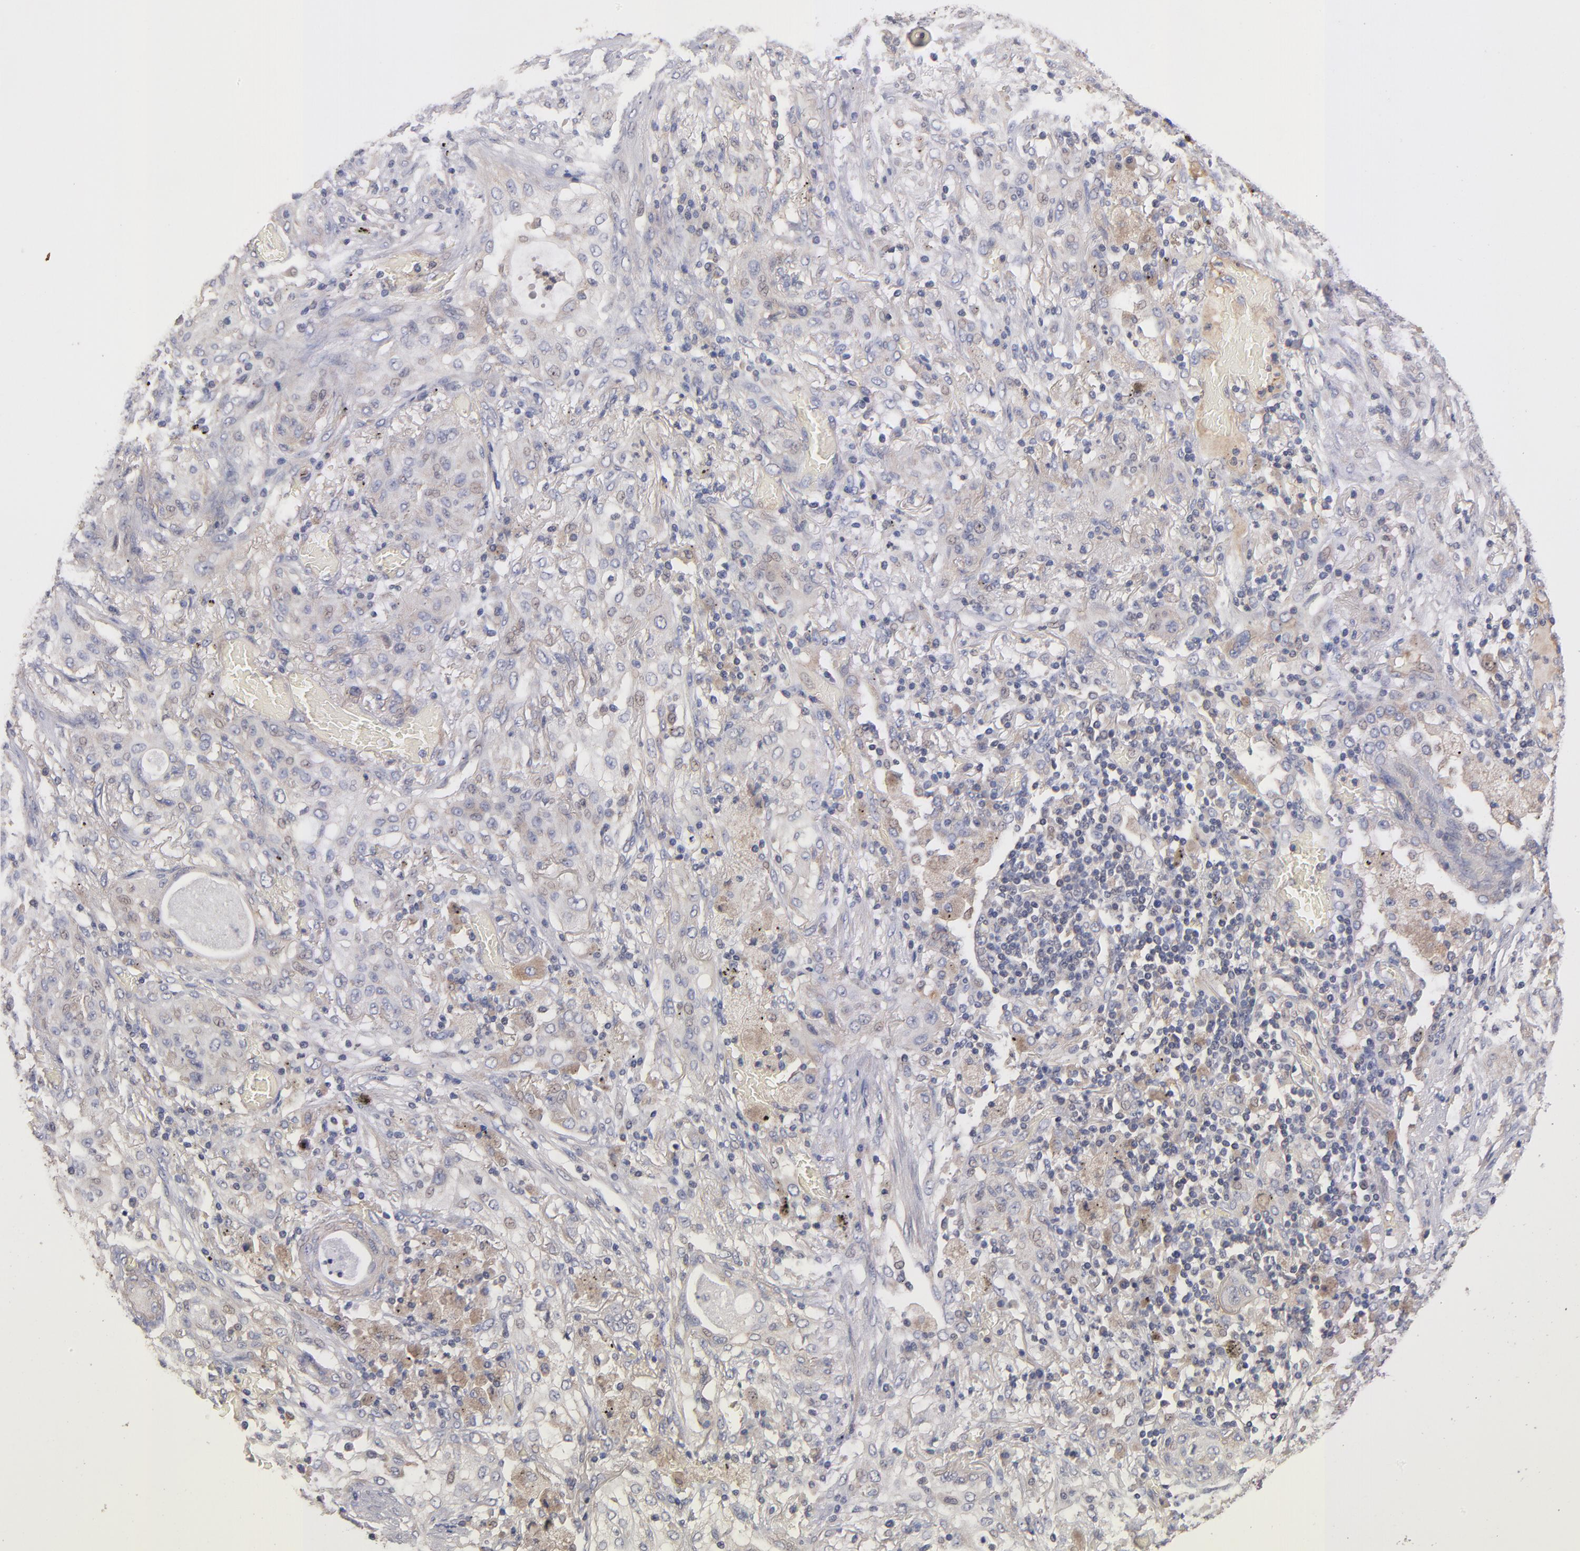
{"staining": {"intensity": "weak", "quantity": "25%-75%", "location": "cytoplasmic/membranous"}, "tissue": "lung cancer", "cell_type": "Tumor cells", "image_type": "cancer", "snomed": [{"axis": "morphology", "description": "Squamous cell carcinoma, NOS"}, {"axis": "topography", "description": "Lung"}], "caption": "Immunohistochemical staining of lung cancer displays weak cytoplasmic/membranous protein positivity in approximately 25%-75% of tumor cells.", "gene": "DACT1", "patient": {"sex": "female", "age": 47}}